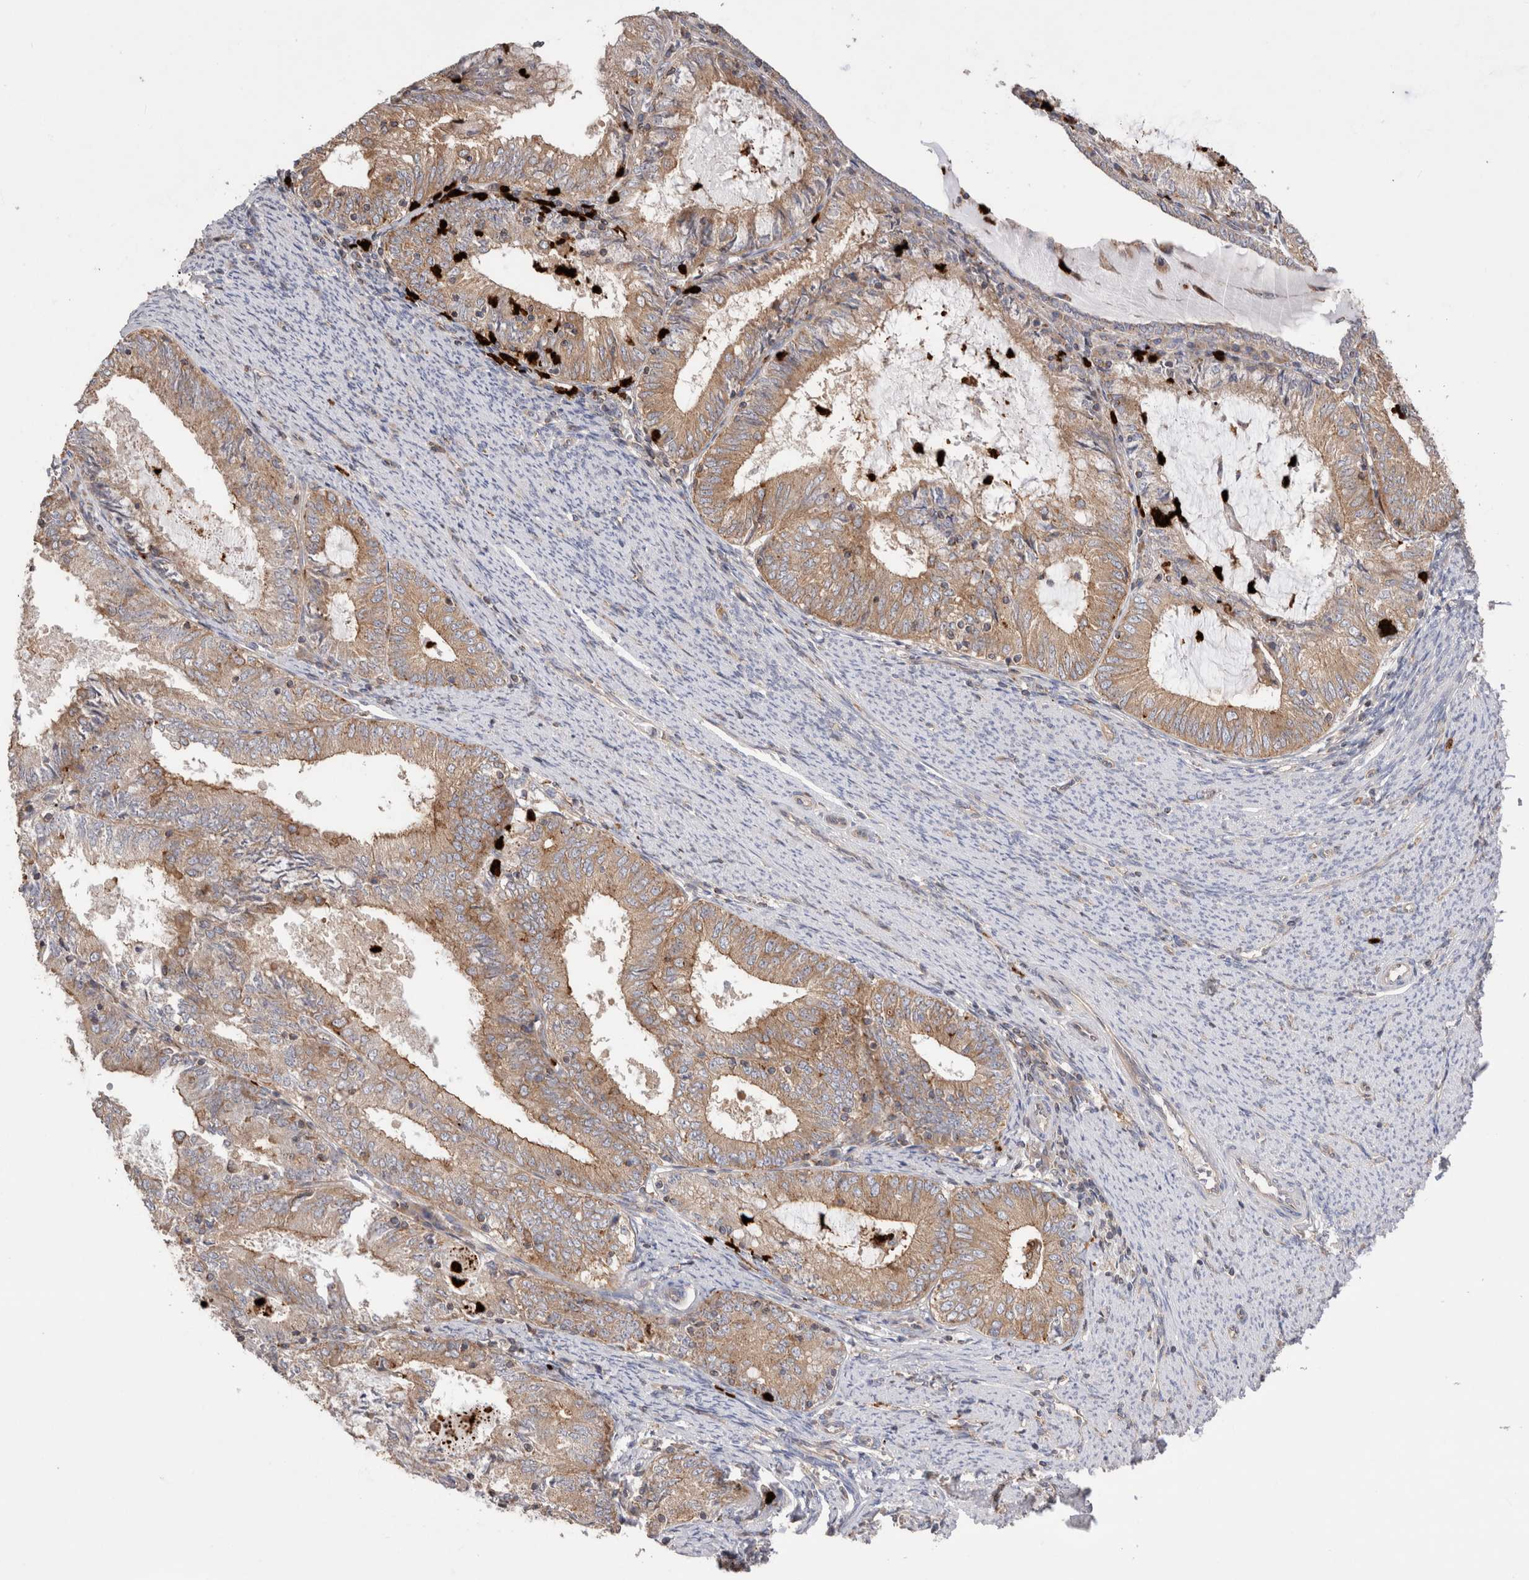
{"staining": {"intensity": "weak", "quantity": ">75%", "location": "cytoplasmic/membranous"}, "tissue": "endometrial cancer", "cell_type": "Tumor cells", "image_type": "cancer", "snomed": [{"axis": "morphology", "description": "Adenocarcinoma, NOS"}, {"axis": "topography", "description": "Endometrium"}], "caption": "Brown immunohistochemical staining in adenocarcinoma (endometrial) shows weak cytoplasmic/membranous staining in approximately >75% of tumor cells.", "gene": "NXT2", "patient": {"sex": "female", "age": 57}}